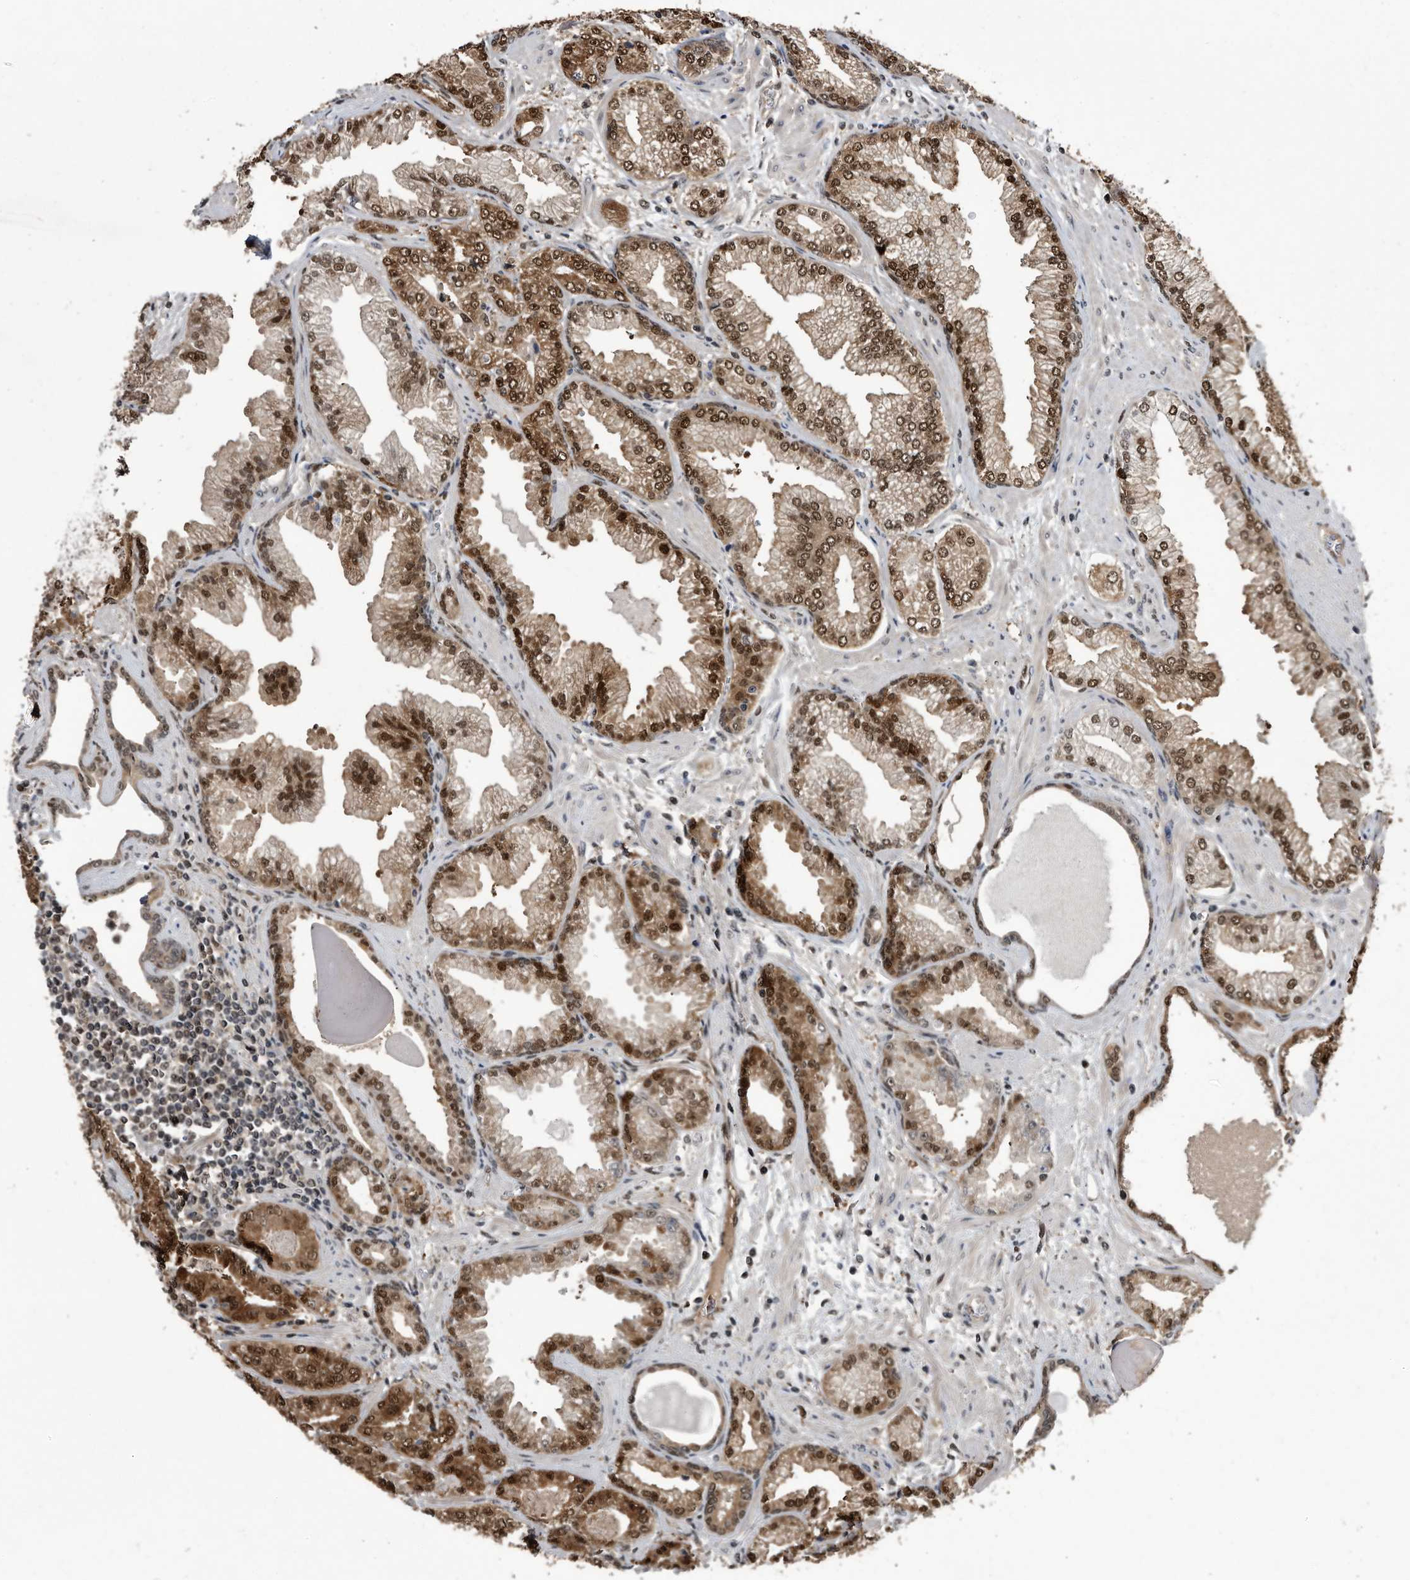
{"staining": {"intensity": "strong", "quantity": ">75%", "location": "cytoplasmic/membranous,nuclear"}, "tissue": "prostate cancer", "cell_type": "Tumor cells", "image_type": "cancer", "snomed": [{"axis": "morphology", "description": "Adenocarcinoma, High grade"}, {"axis": "topography", "description": "Prostate"}], "caption": "Immunohistochemical staining of human high-grade adenocarcinoma (prostate) reveals high levels of strong cytoplasmic/membranous and nuclear protein positivity in approximately >75% of tumor cells.", "gene": "RAD23B", "patient": {"sex": "male", "age": 71}}